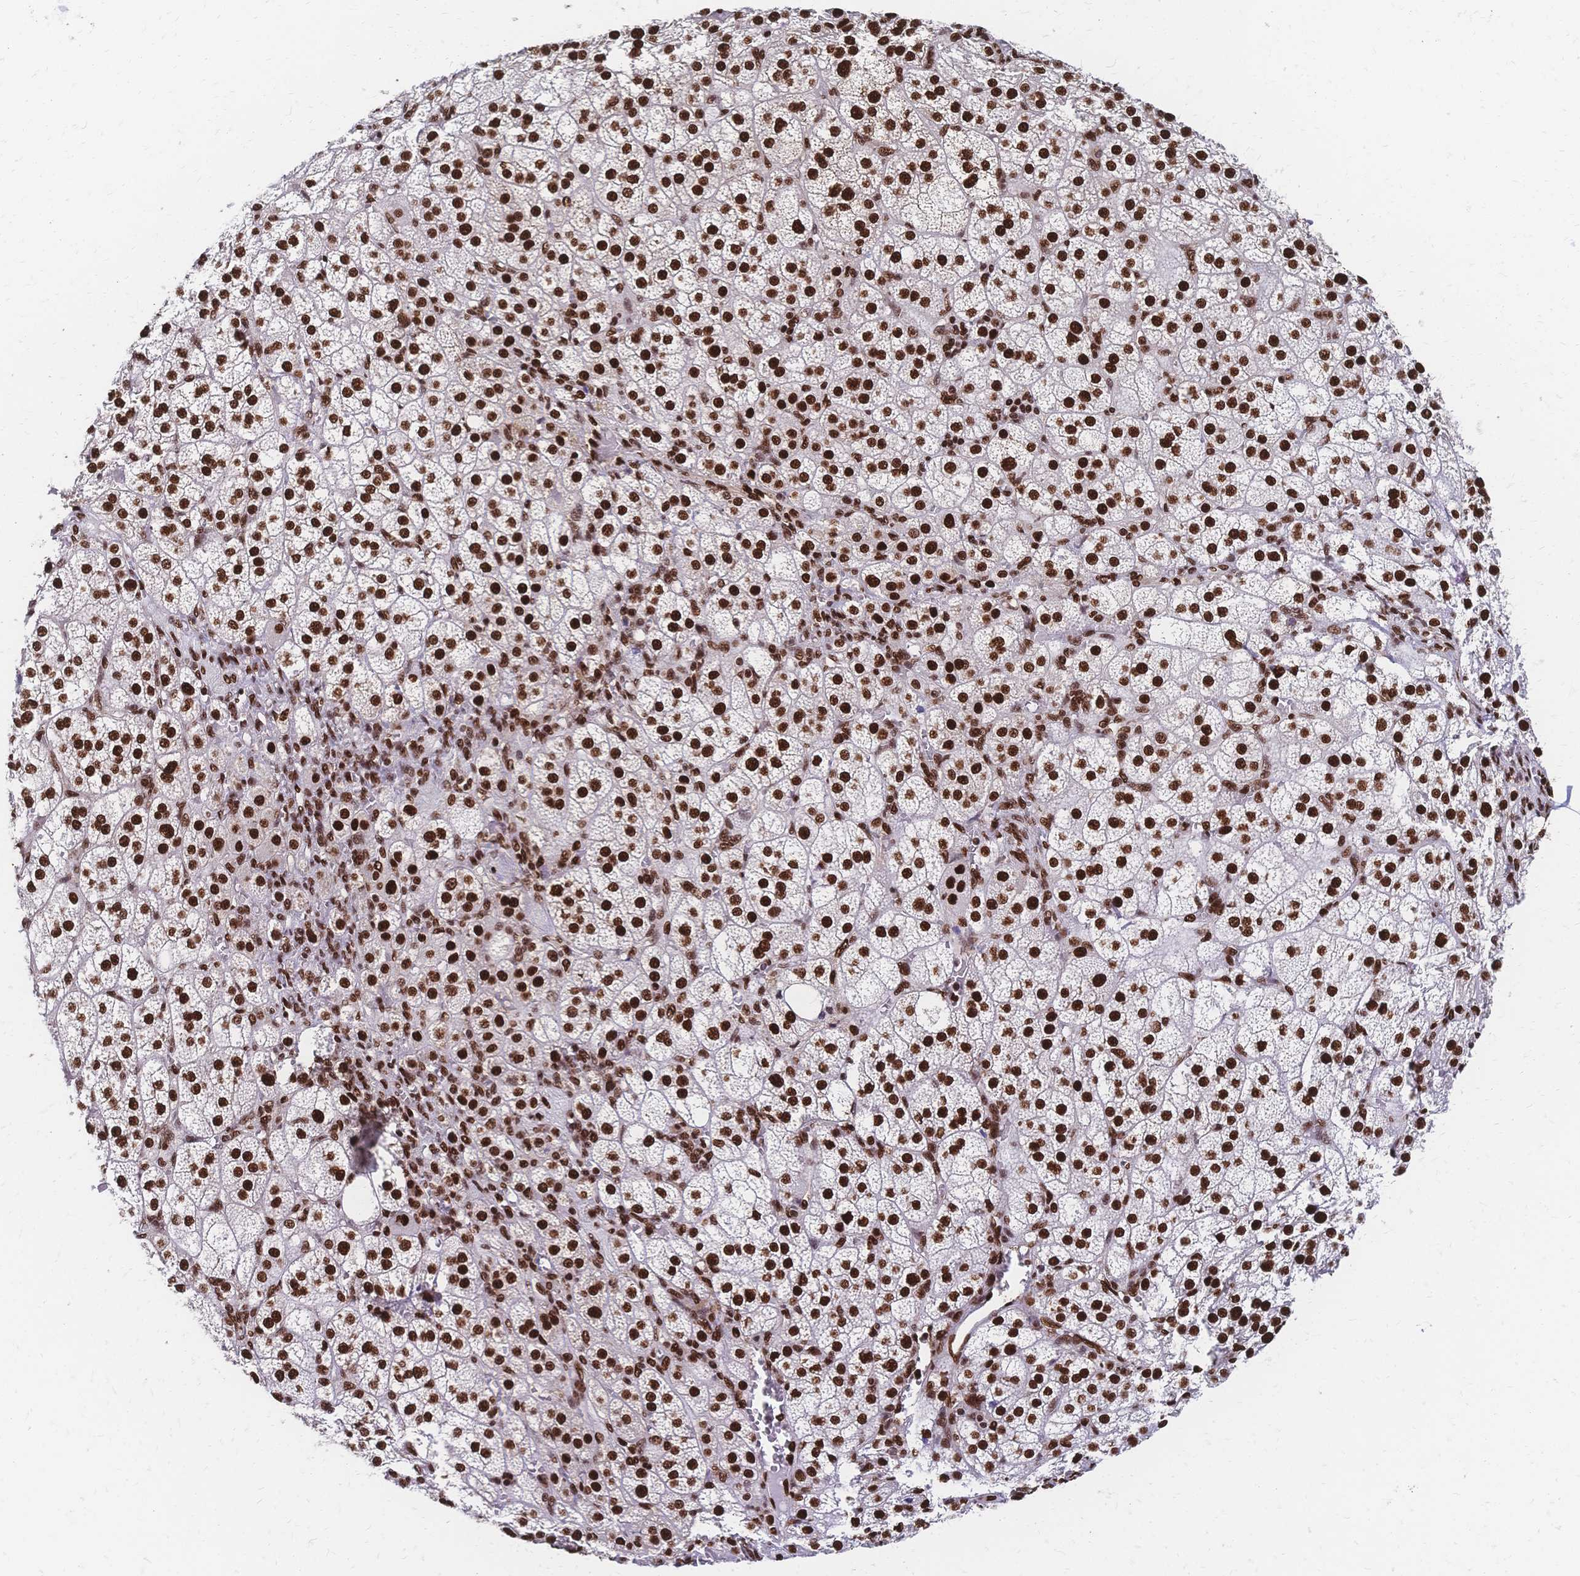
{"staining": {"intensity": "strong", "quantity": ">75%", "location": "nuclear"}, "tissue": "adrenal gland", "cell_type": "Glandular cells", "image_type": "normal", "snomed": [{"axis": "morphology", "description": "Normal tissue, NOS"}, {"axis": "topography", "description": "Adrenal gland"}], "caption": "Adrenal gland was stained to show a protein in brown. There is high levels of strong nuclear expression in about >75% of glandular cells. The staining was performed using DAB (3,3'-diaminobenzidine), with brown indicating positive protein expression. Nuclei are stained blue with hematoxylin.", "gene": "HDGF", "patient": {"sex": "female", "age": 60}}